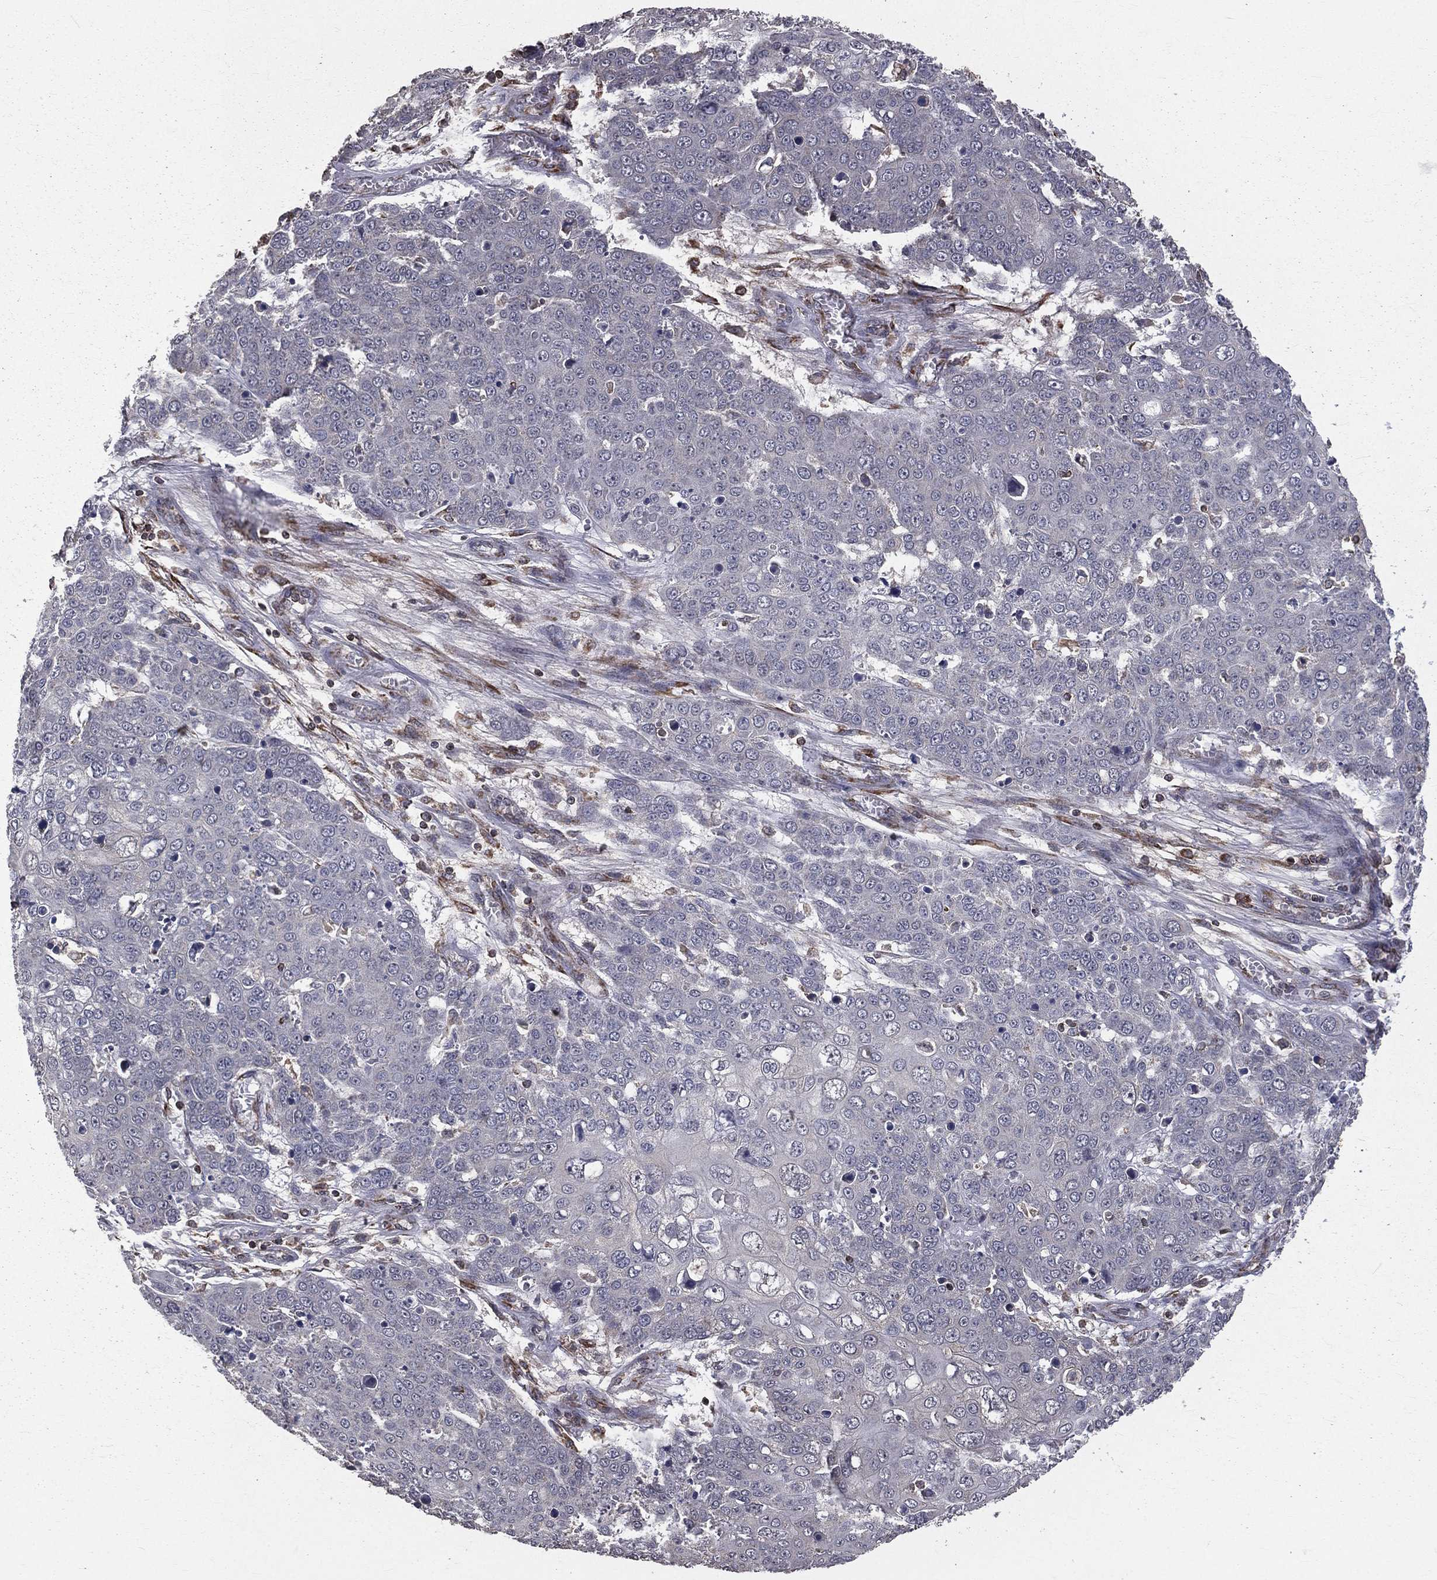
{"staining": {"intensity": "negative", "quantity": "none", "location": "none"}, "tissue": "skin cancer", "cell_type": "Tumor cells", "image_type": "cancer", "snomed": [{"axis": "morphology", "description": "Squamous cell carcinoma, NOS"}, {"axis": "topography", "description": "Skin"}], "caption": "A high-resolution histopathology image shows immunohistochemistry staining of squamous cell carcinoma (skin), which exhibits no significant positivity in tumor cells.", "gene": "OLFML1", "patient": {"sex": "male", "age": 71}}